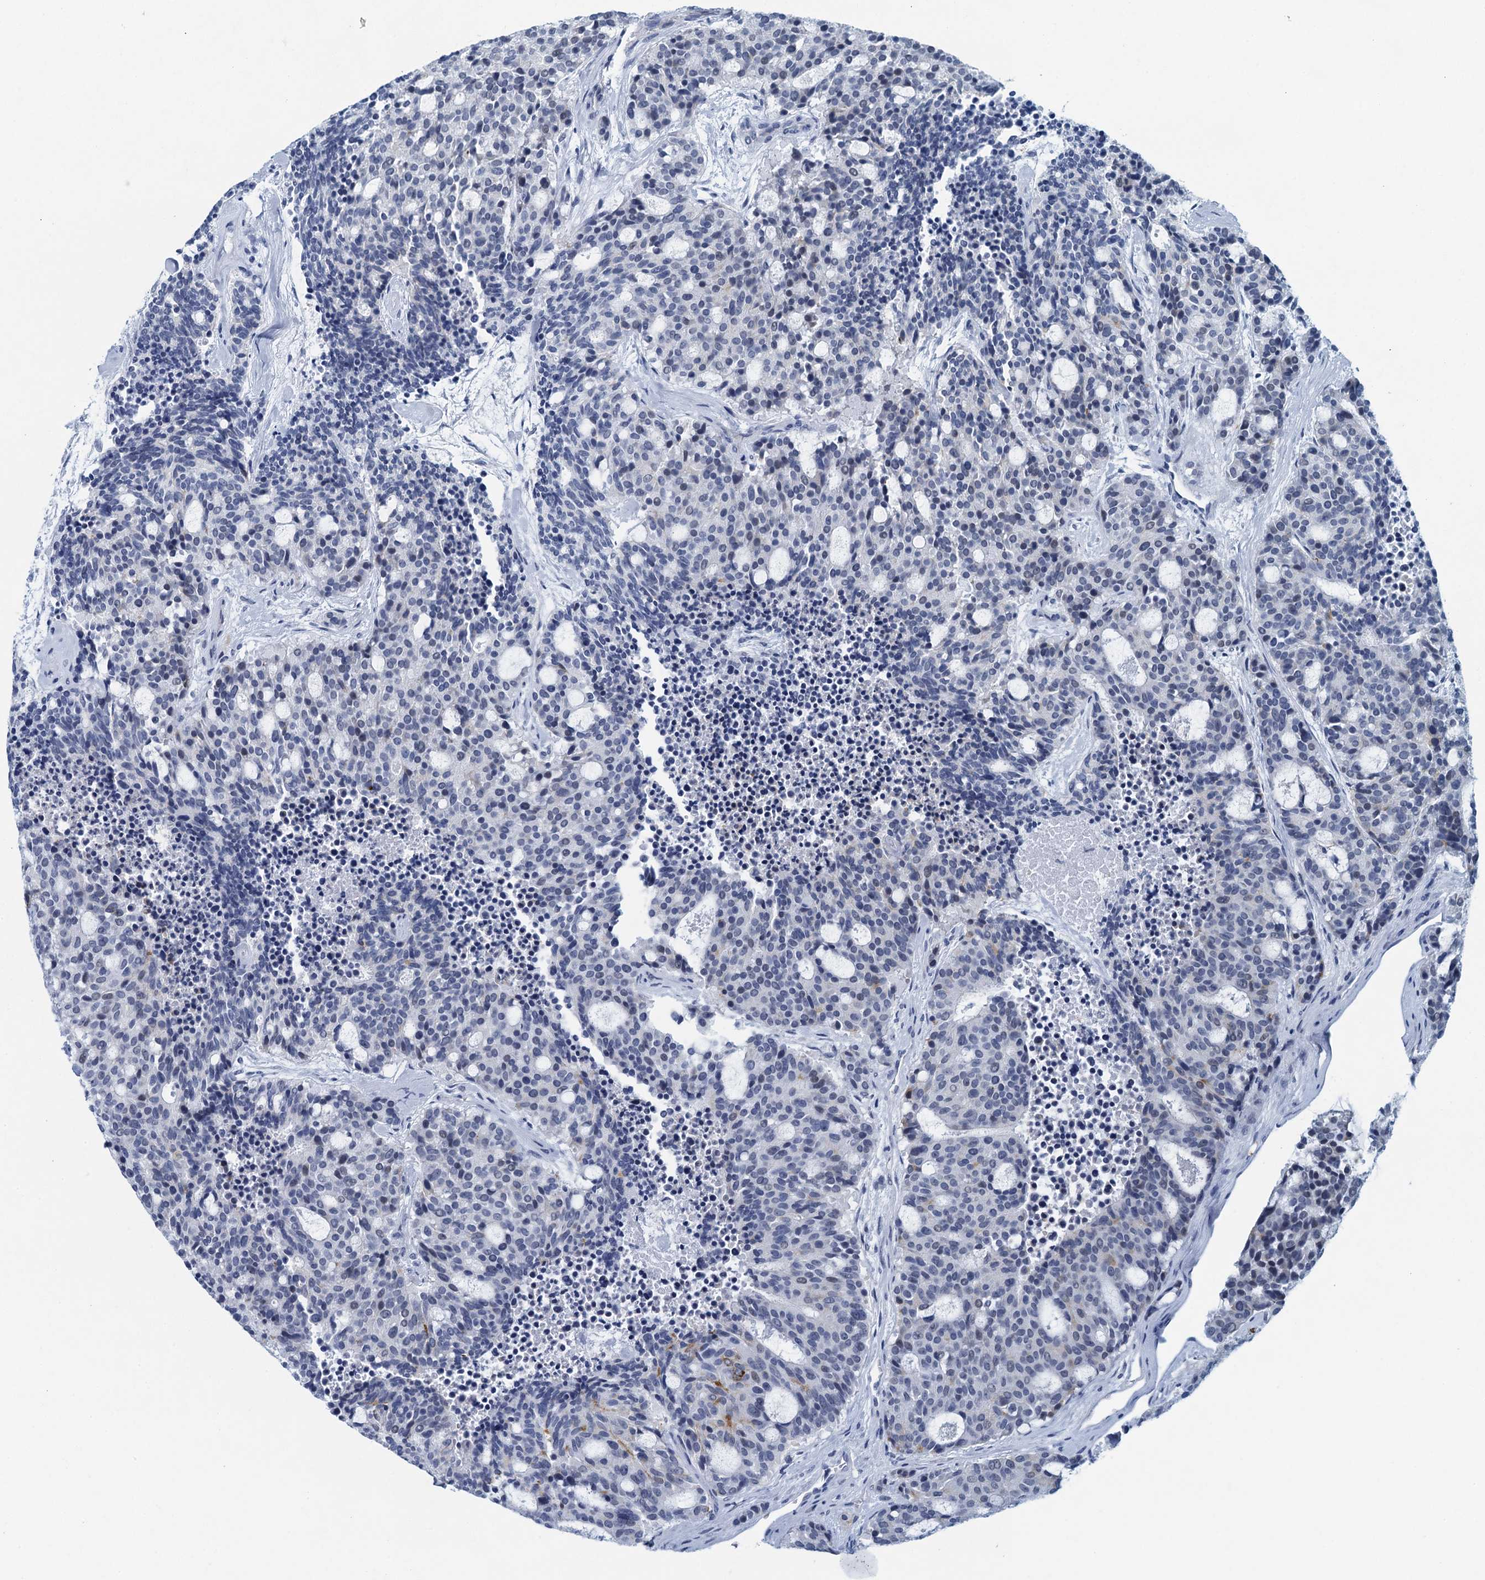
{"staining": {"intensity": "negative", "quantity": "none", "location": "none"}, "tissue": "carcinoid", "cell_type": "Tumor cells", "image_type": "cancer", "snomed": [{"axis": "morphology", "description": "Carcinoid, malignant, NOS"}, {"axis": "topography", "description": "Pancreas"}], "caption": "Immunohistochemical staining of carcinoid (malignant) reveals no significant expression in tumor cells.", "gene": "ENSG00000131152", "patient": {"sex": "female", "age": 54}}